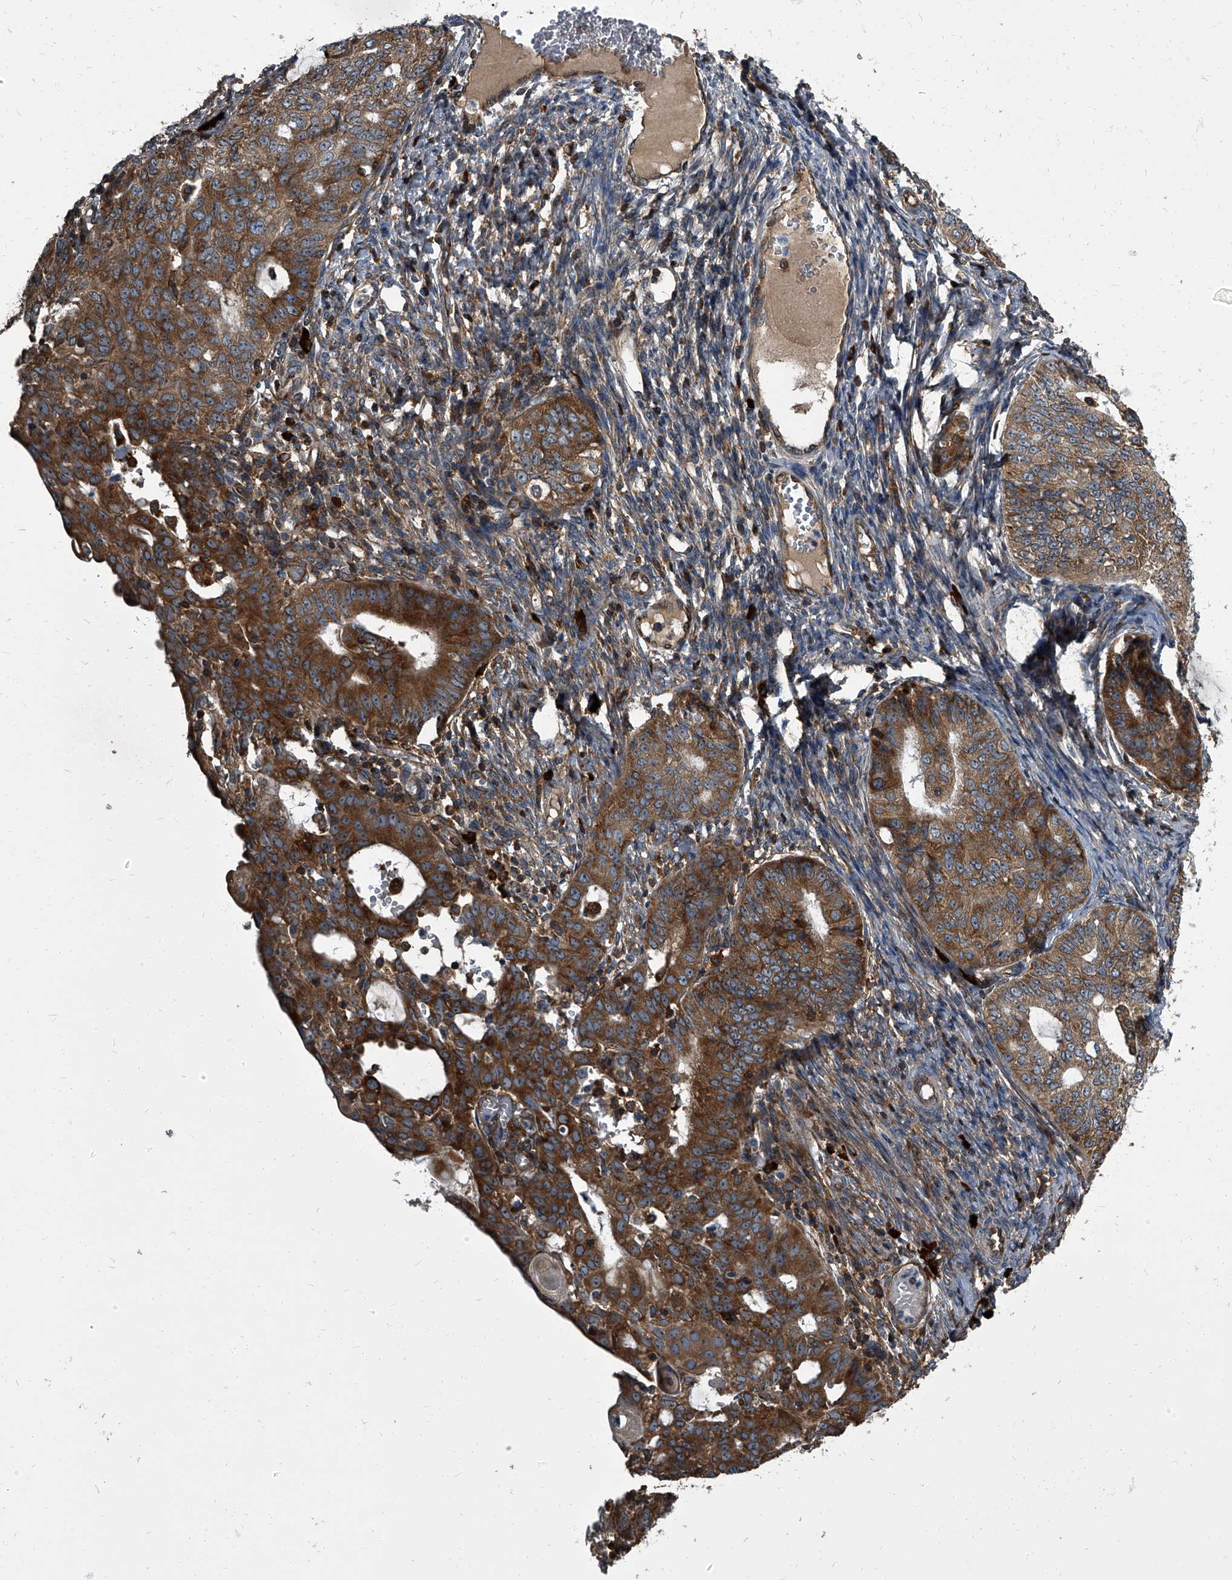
{"staining": {"intensity": "strong", "quantity": ">75%", "location": "cytoplasmic/membranous"}, "tissue": "endometrial cancer", "cell_type": "Tumor cells", "image_type": "cancer", "snomed": [{"axis": "morphology", "description": "Adenocarcinoma, NOS"}, {"axis": "topography", "description": "Endometrium"}], "caption": "Tumor cells exhibit high levels of strong cytoplasmic/membranous staining in about >75% of cells in endometrial cancer. (brown staining indicates protein expression, while blue staining denotes nuclei).", "gene": "CDV3", "patient": {"sex": "female", "age": 32}}